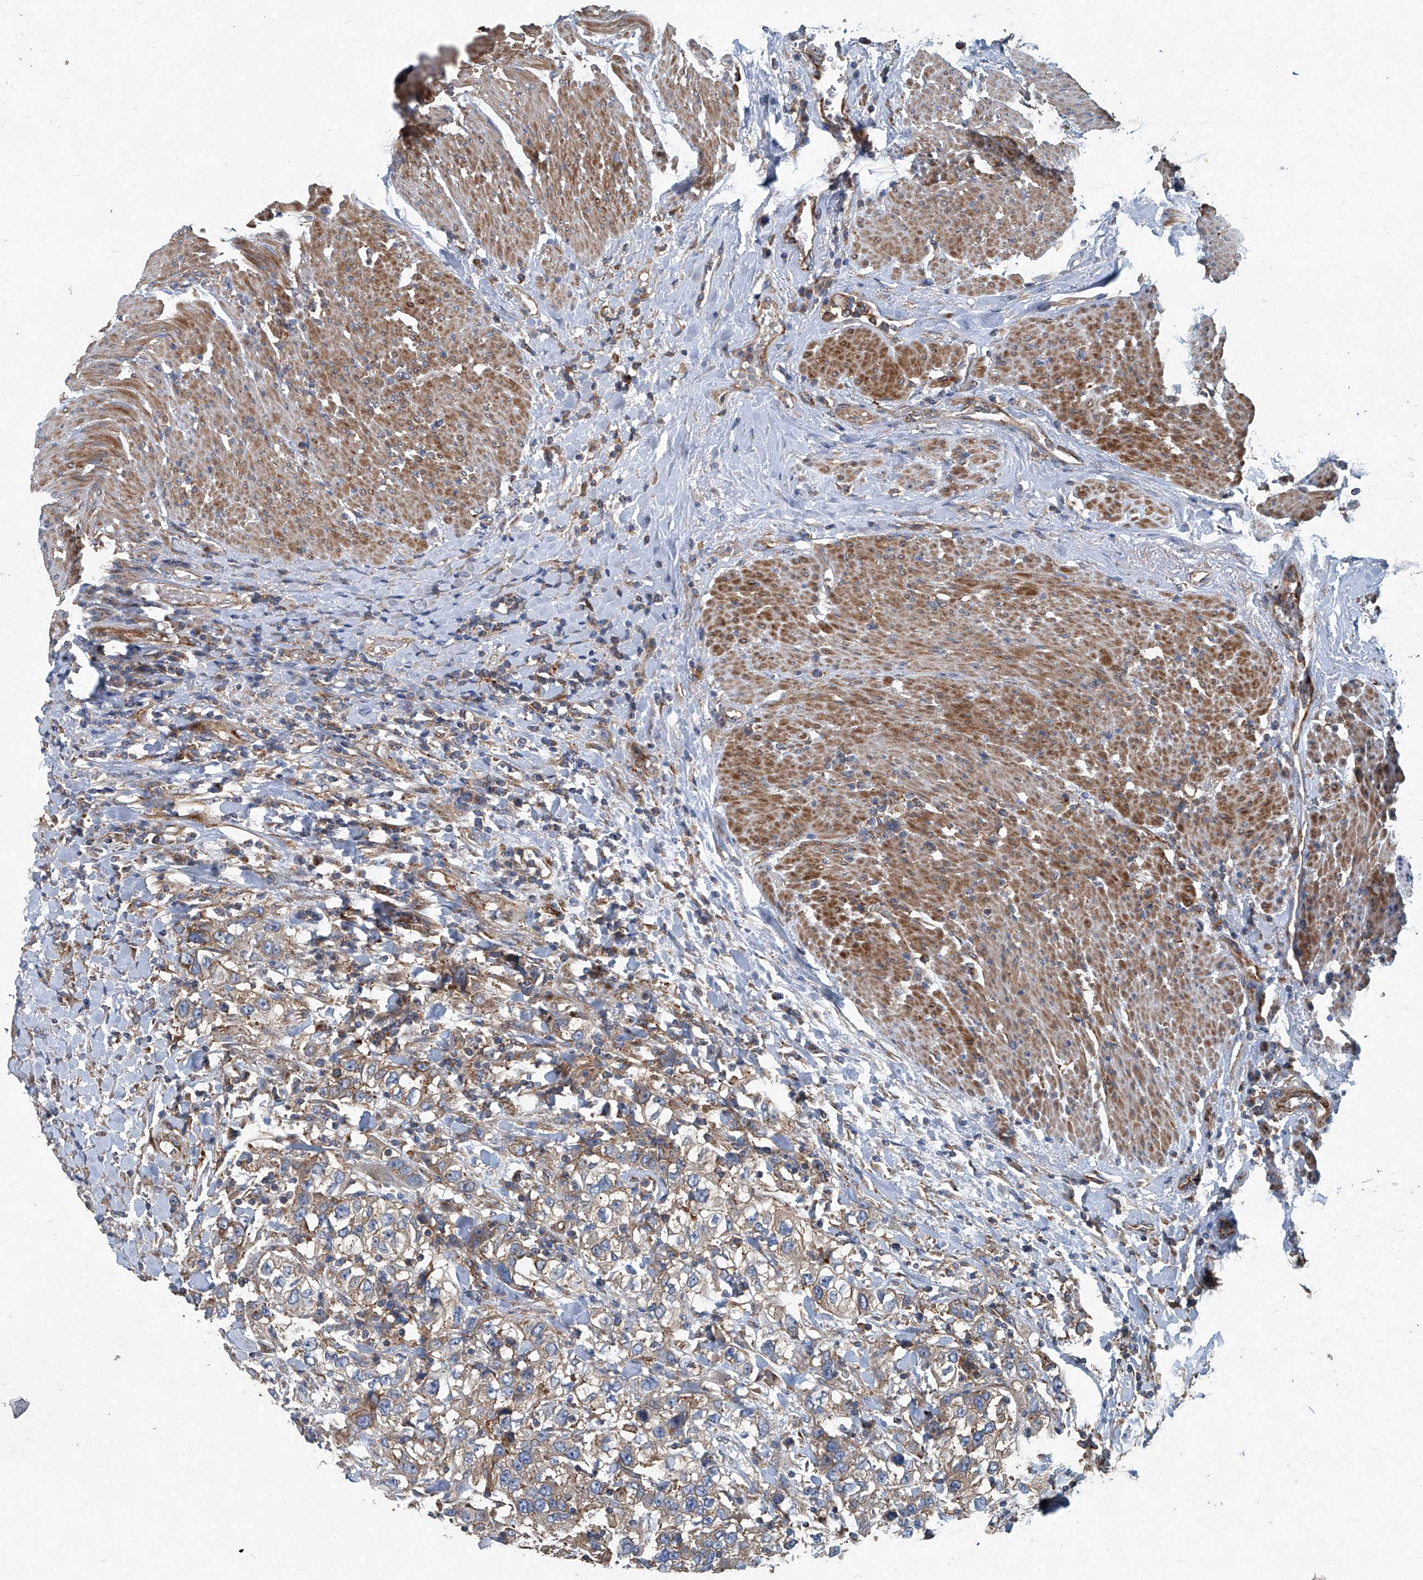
{"staining": {"intensity": "moderate", "quantity": ">75%", "location": "cytoplasmic/membranous"}, "tissue": "urothelial cancer", "cell_type": "Tumor cells", "image_type": "cancer", "snomed": [{"axis": "morphology", "description": "Urothelial carcinoma, High grade"}, {"axis": "topography", "description": "Urinary bladder"}], "caption": "Human high-grade urothelial carcinoma stained for a protein (brown) exhibits moderate cytoplasmic/membranous positive staining in approximately >75% of tumor cells.", "gene": "PIGH", "patient": {"sex": "female", "age": 80}}